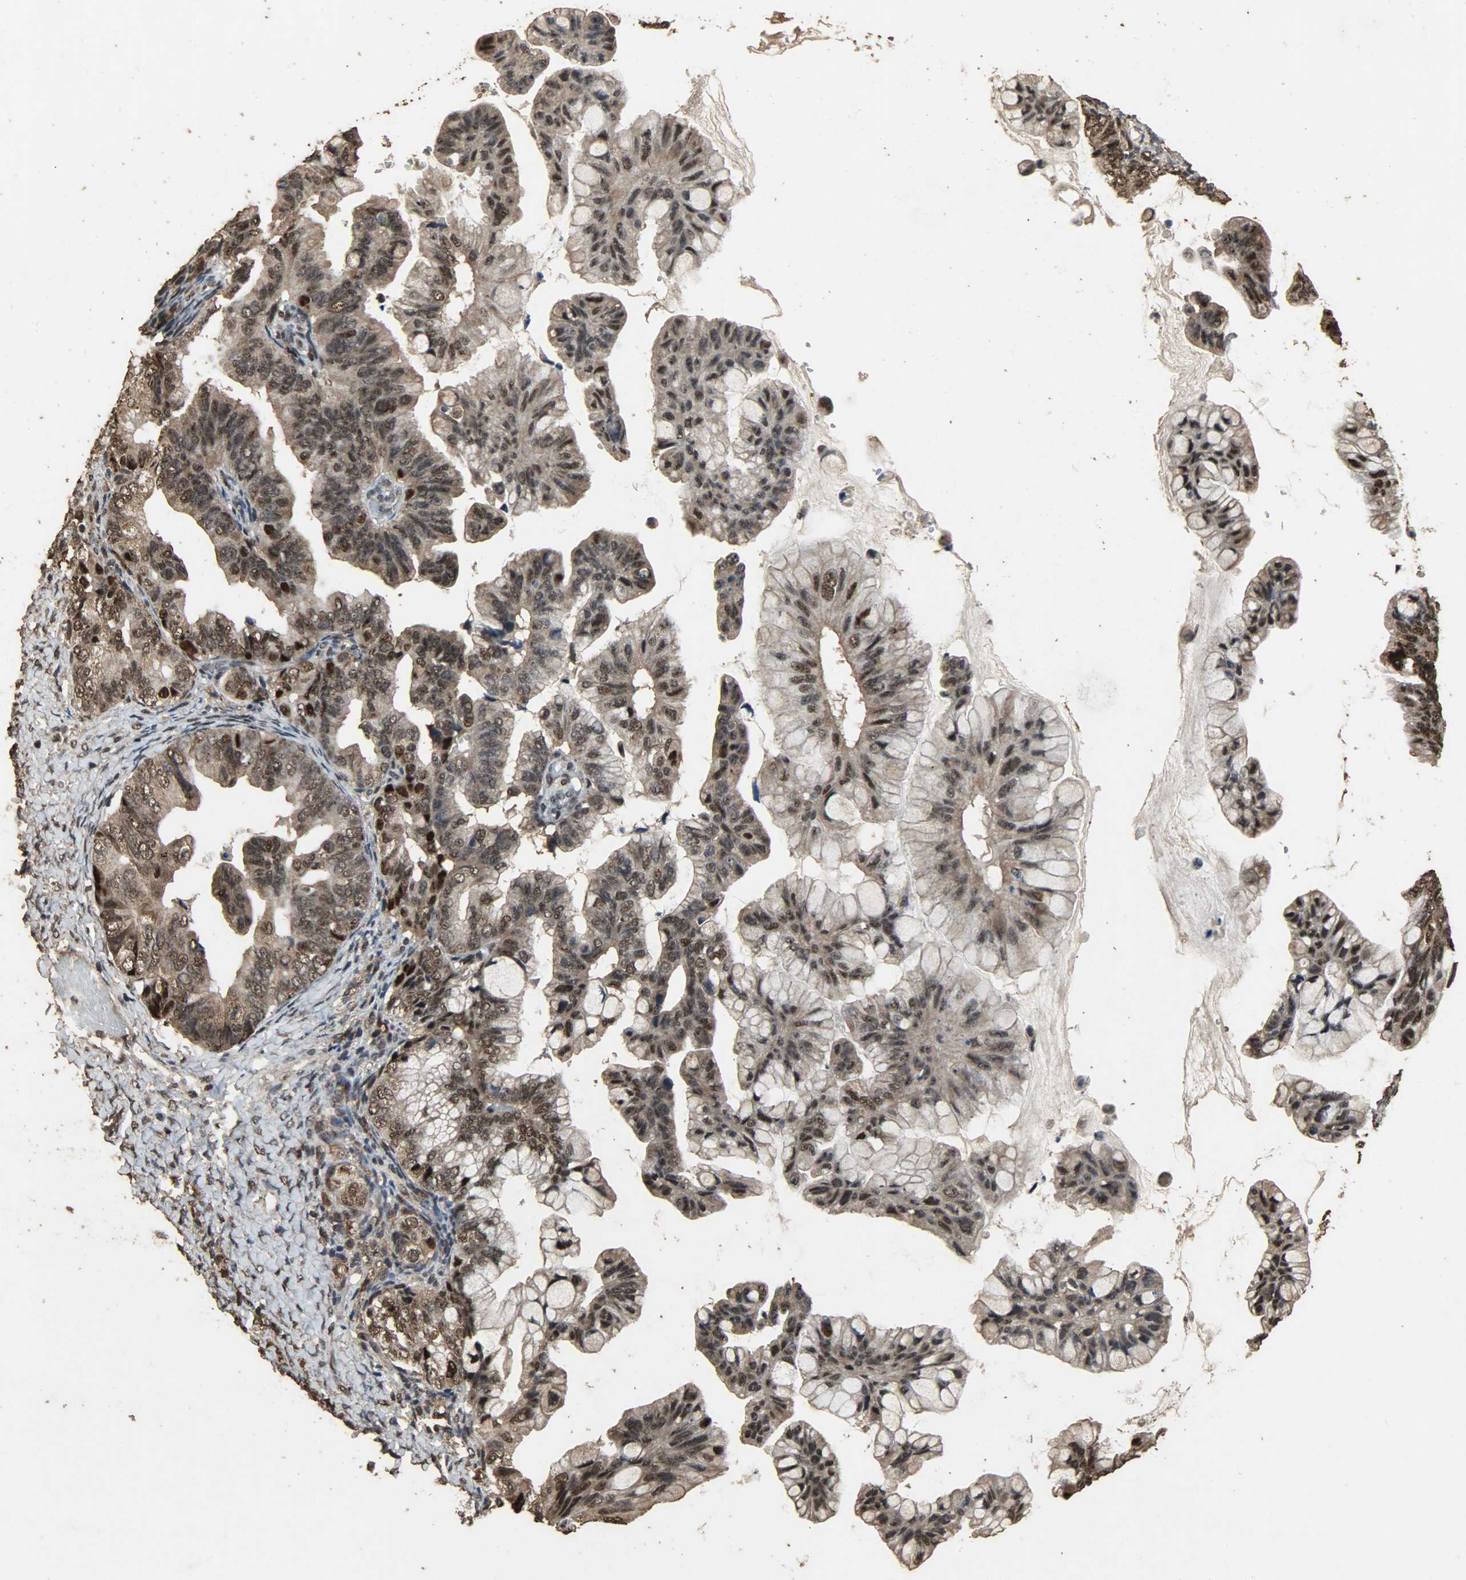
{"staining": {"intensity": "strong", "quantity": ">75%", "location": "cytoplasmic/membranous,nuclear"}, "tissue": "ovarian cancer", "cell_type": "Tumor cells", "image_type": "cancer", "snomed": [{"axis": "morphology", "description": "Cystadenocarcinoma, mucinous, NOS"}, {"axis": "topography", "description": "Ovary"}], "caption": "Human mucinous cystadenocarcinoma (ovarian) stained for a protein (brown) exhibits strong cytoplasmic/membranous and nuclear positive expression in about >75% of tumor cells.", "gene": "CCNT2", "patient": {"sex": "female", "age": 36}}